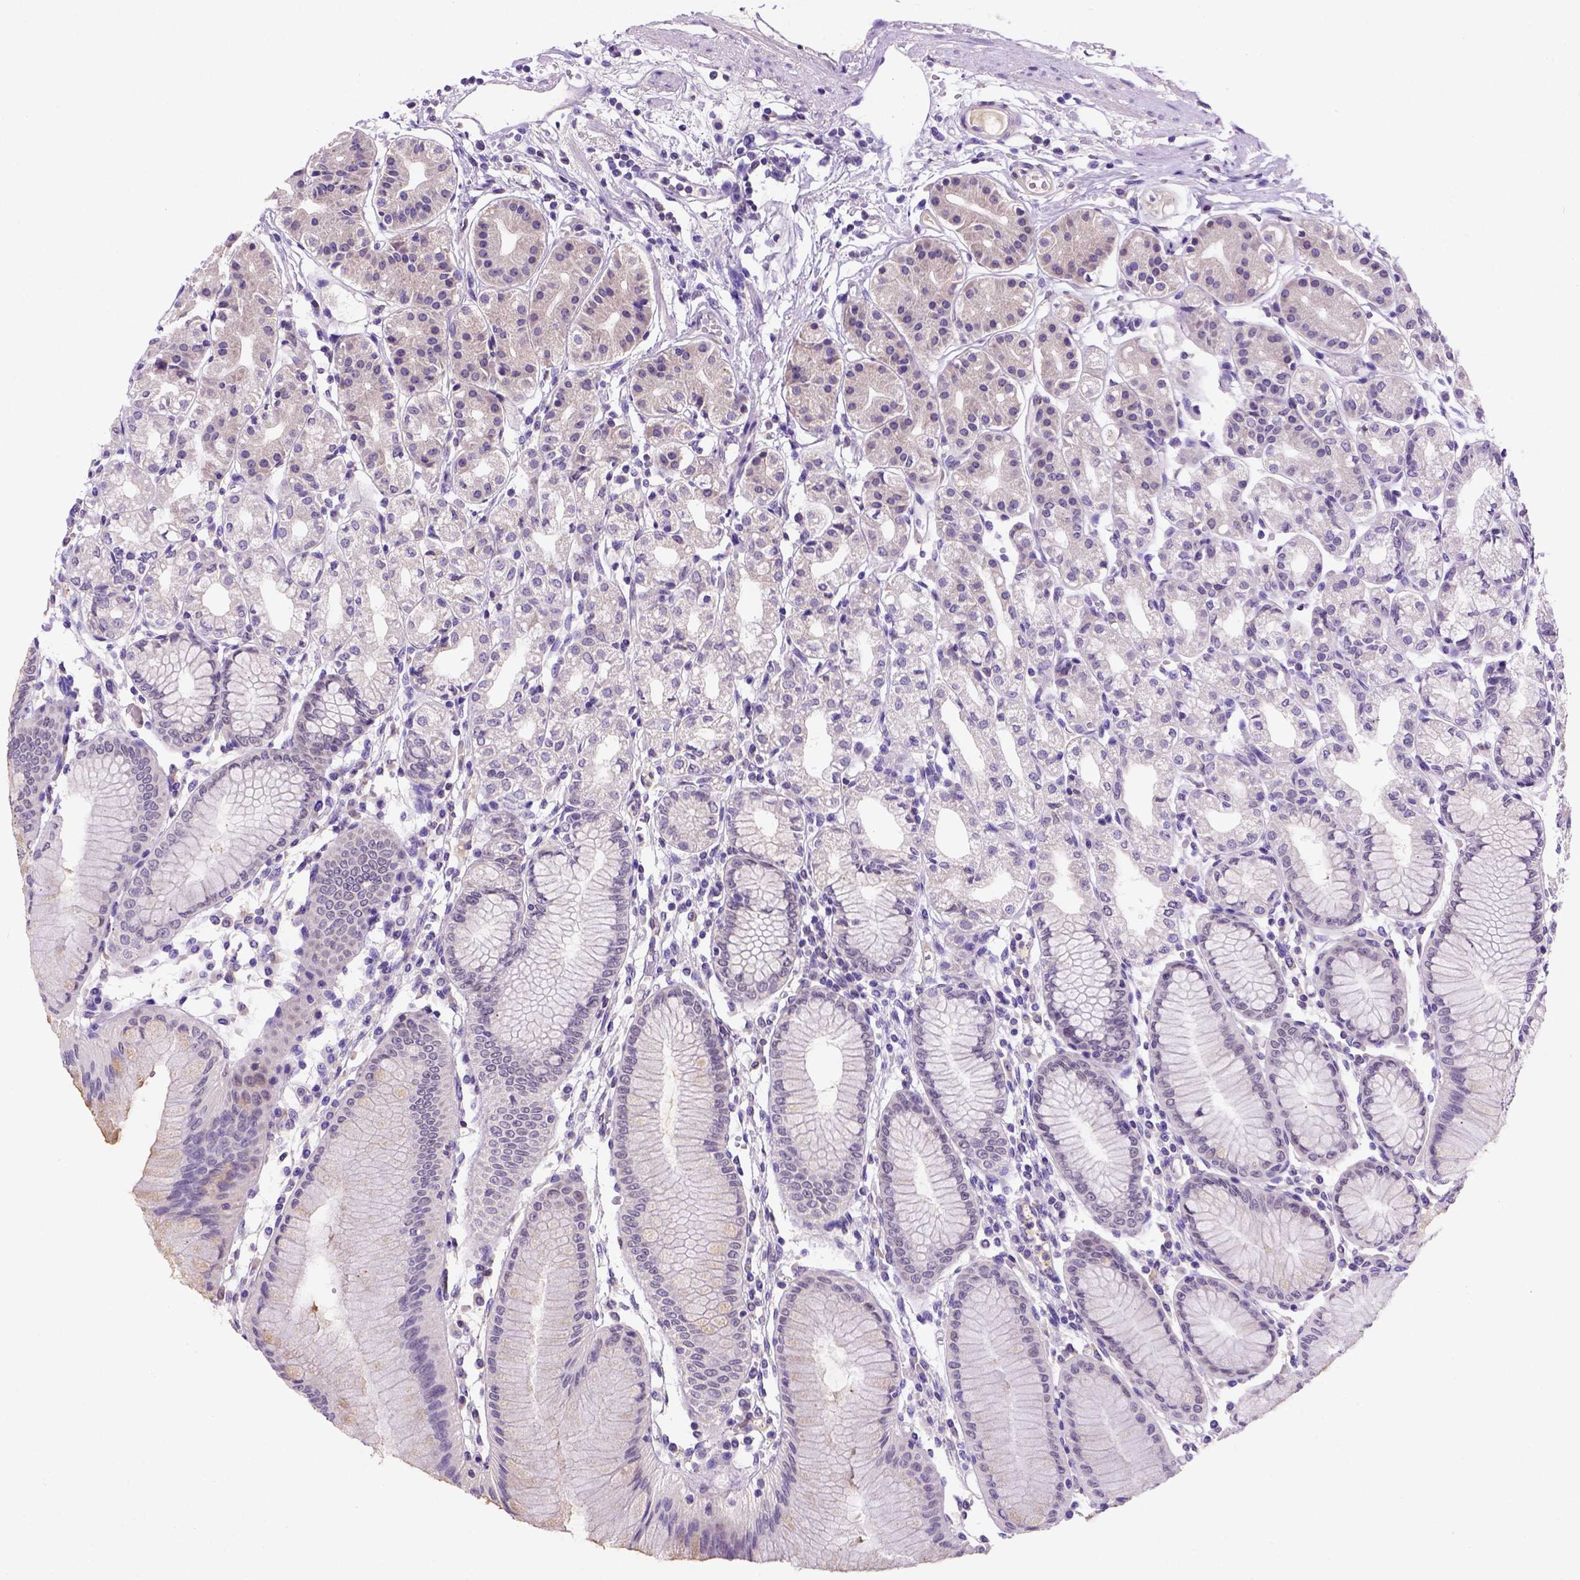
{"staining": {"intensity": "negative", "quantity": "none", "location": "none"}, "tissue": "stomach", "cell_type": "Glandular cells", "image_type": "normal", "snomed": [{"axis": "morphology", "description": "Normal tissue, NOS"}, {"axis": "topography", "description": "Skeletal muscle"}, {"axis": "topography", "description": "Stomach"}], "caption": "DAB immunohistochemical staining of unremarkable human stomach demonstrates no significant positivity in glandular cells.", "gene": "FAM81B", "patient": {"sex": "female", "age": 57}}